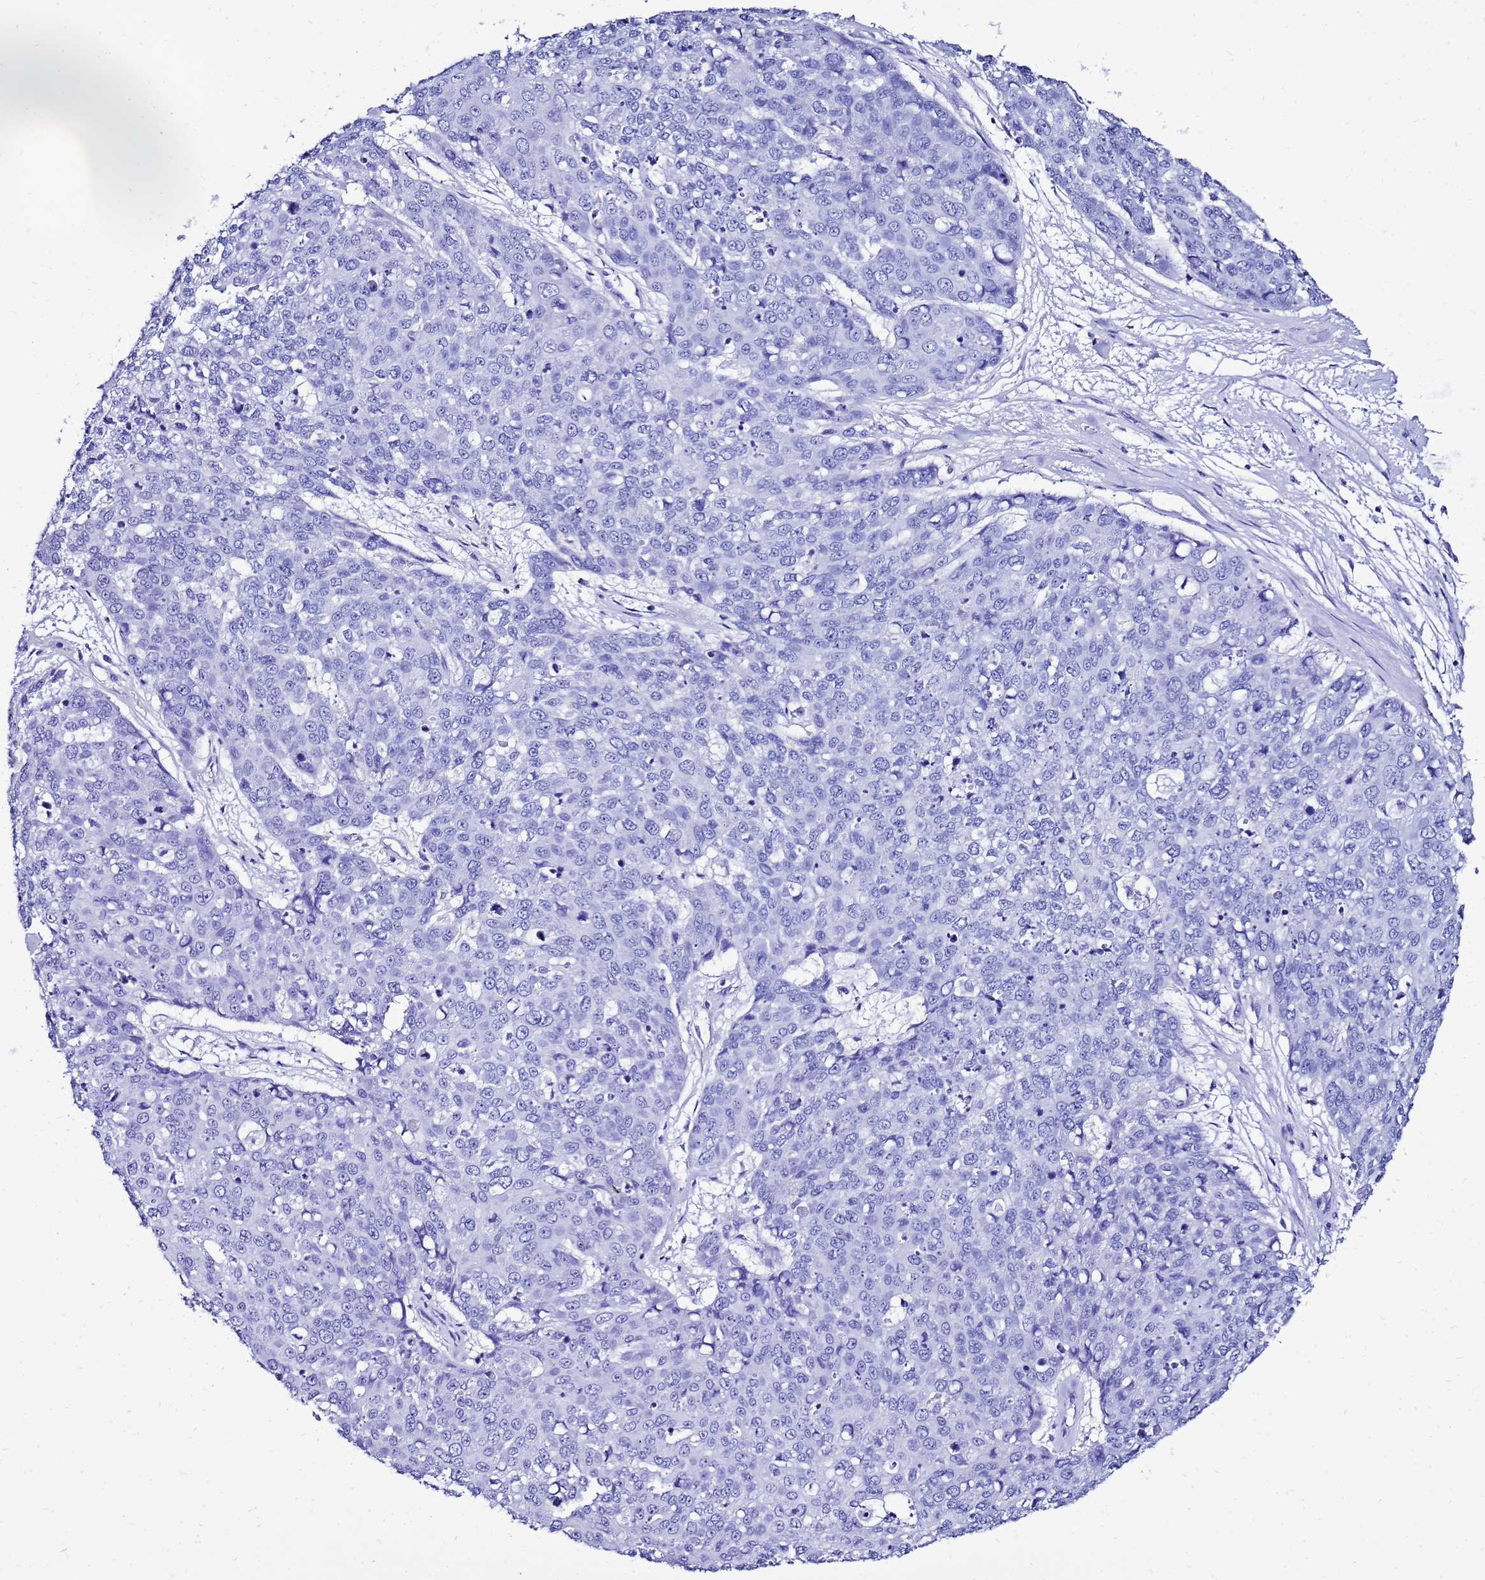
{"staining": {"intensity": "negative", "quantity": "none", "location": "none"}, "tissue": "skin cancer", "cell_type": "Tumor cells", "image_type": "cancer", "snomed": [{"axis": "morphology", "description": "Squamous cell carcinoma, NOS"}, {"axis": "topography", "description": "Skin"}], "caption": "DAB immunohistochemical staining of human skin cancer displays no significant positivity in tumor cells.", "gene": "LIPF", "patient": {"sex": "male", "age": 71}}